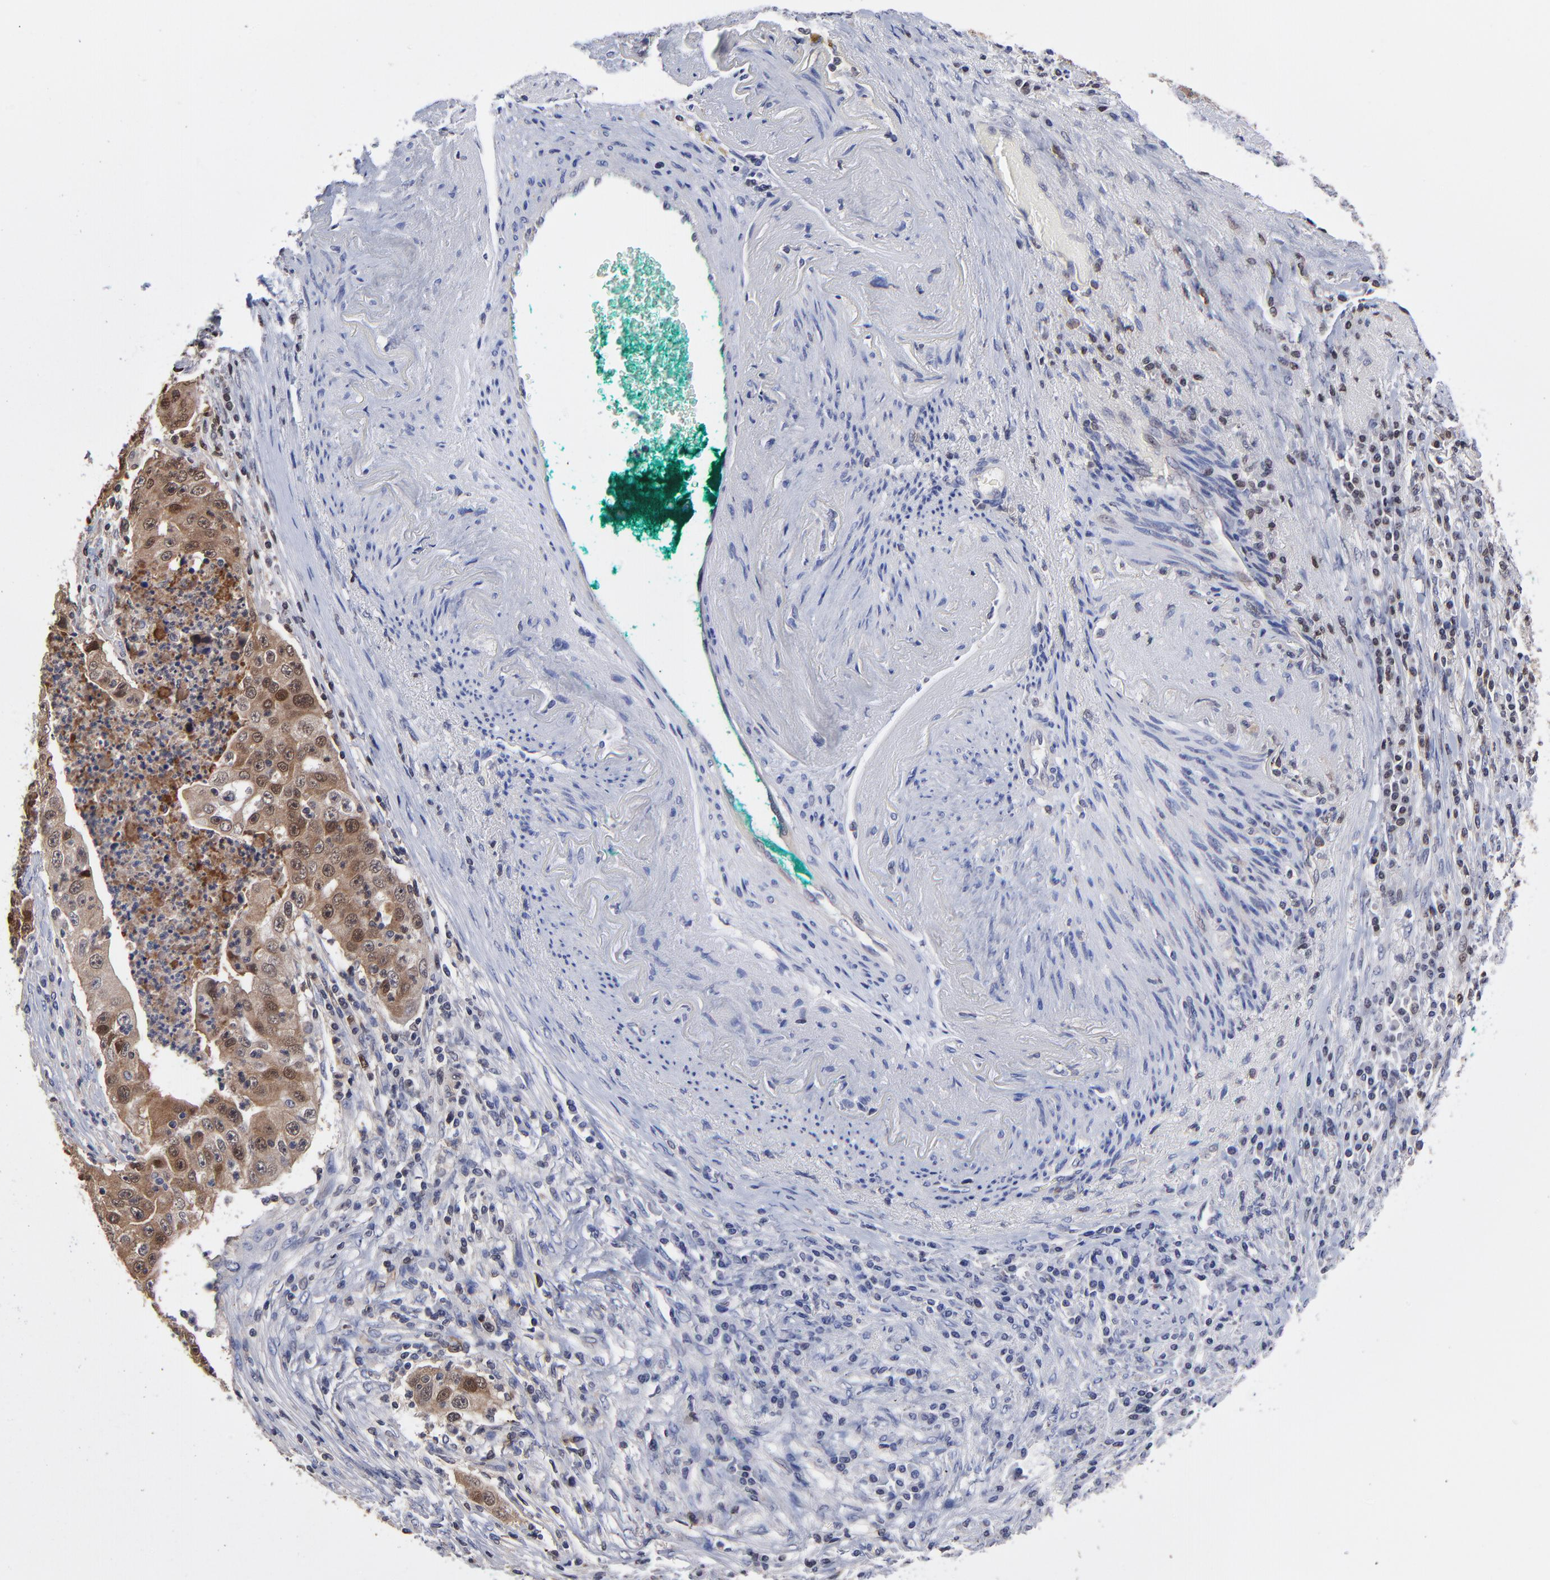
{"staining": {"intensity": "moderate", "quantity": ">75%", "location": "cytoplasmic/membranous,nuclear"}, "tissue": "lung cancer", "cell_type": "Tumor cells", "image_type": "cancer", "snomed": [{"axis": "morphology", "description": "Squamous cell carcinoma, NOS"}, {"axis": "topography", "description": "Lung"}], "caption": "Immunohistochemistry (IHC) (DAB (3,3'-diaminobenzidine)) staining of human lung cancer displays moderate cytoplasmic/membranous and nuclear protein staining in about >75% of tumor cells. (DAB (3,3'-diaminobenzidine) IHC, brown staining for protein, blue staining for nuclei).", "gene": "DCTPP1", "patient": {"sex": "male", "age": 64}}